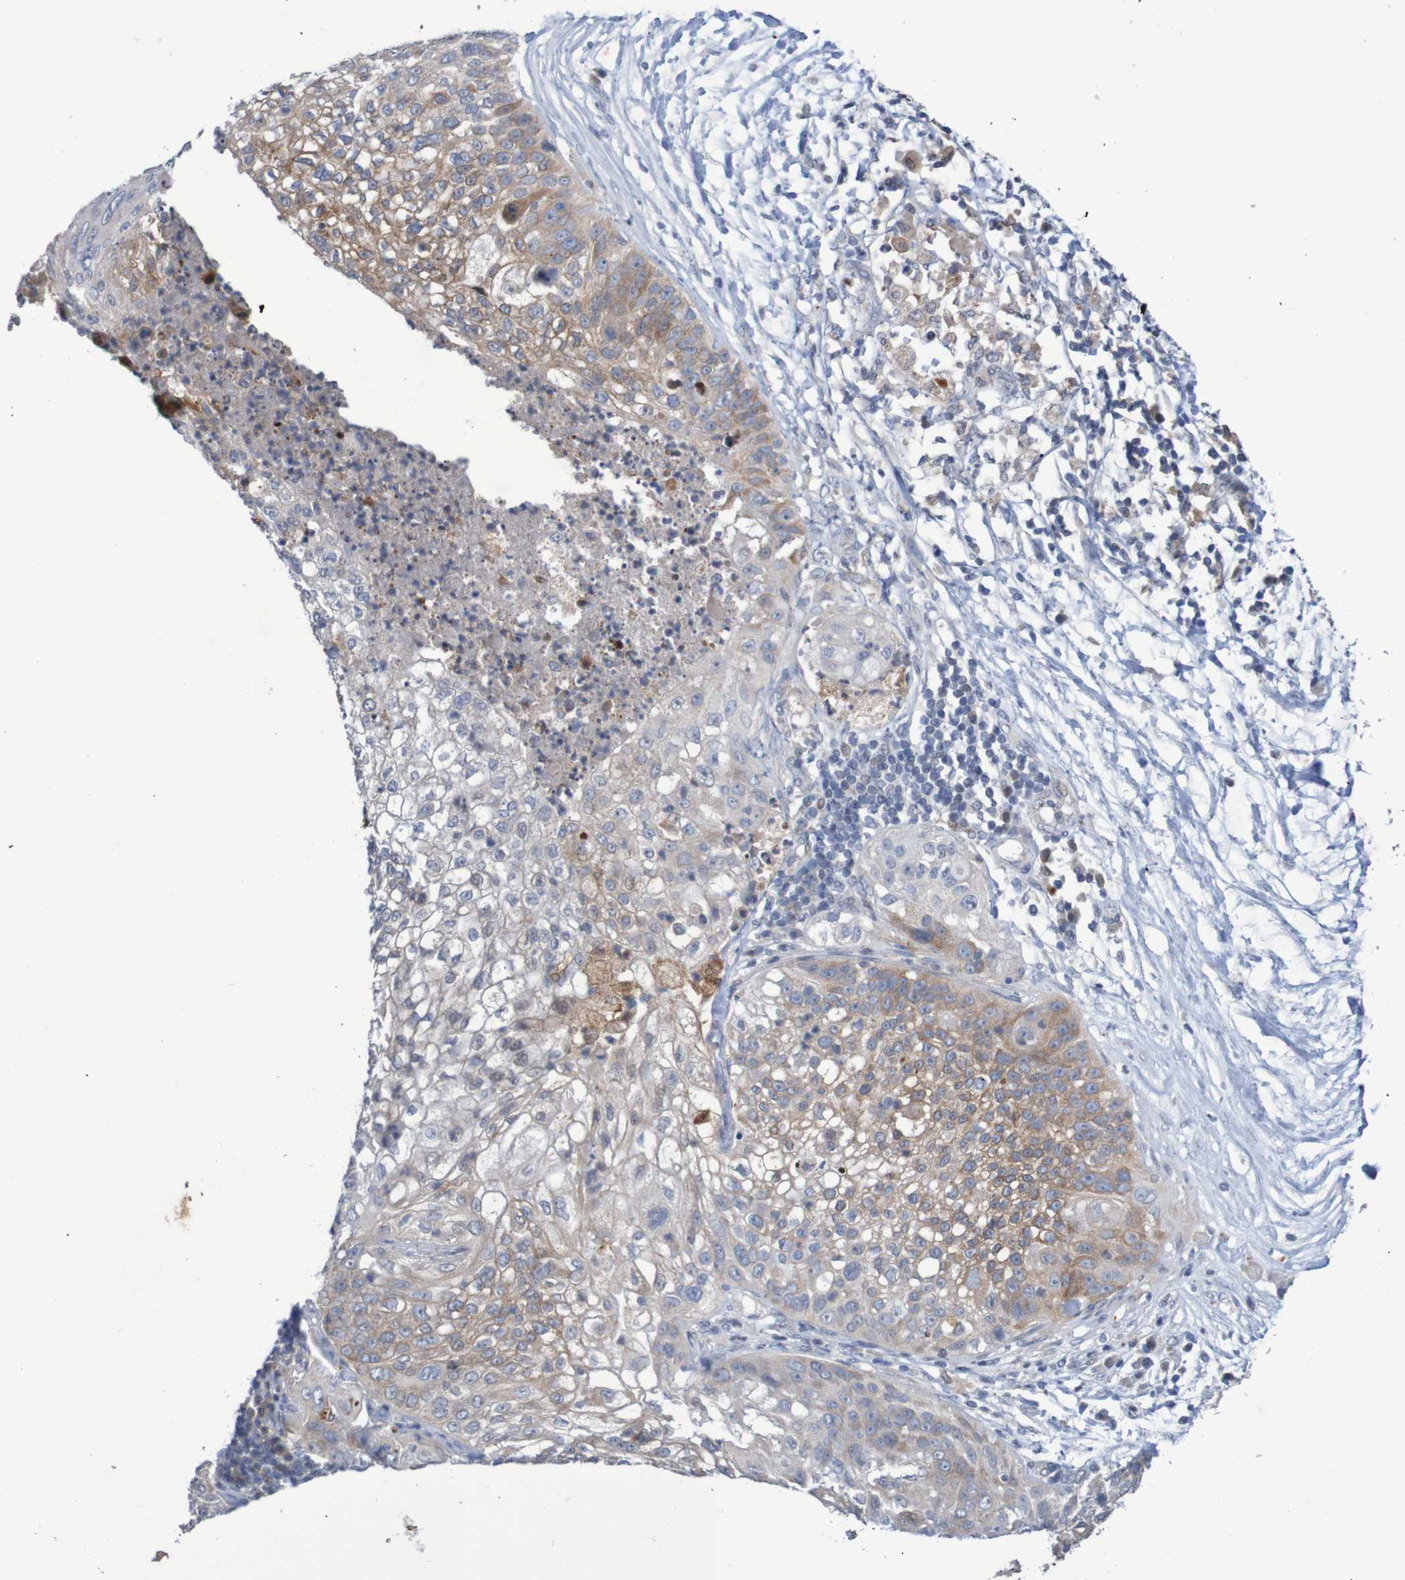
{"staining": {"intensity": "moderate", "quantity": "25%-75%", "location": "cytoplasmic/membranous"}, "tissue": "lung cancer", "cell_type": "Tumor cells", "image_type": "cancer", "snomed": [{"axis": "morphology", "description": "Inflammation, NOS"}, {"axis": "morphology", "description": "Squamous cell carcinoma, NOS"}, {"axis": "topography", "description": "Lymph node"}, {"axis": "topography", "description": "Soft tissue"}, {"axis": "topography", "description": "Lung"}], "caption": "Lung cancer was stained to show a protein in brown. There is medium levels of moderate cytoplasmic/membranous staining in about 25%-75% of tumor cells.", "gene": "FBP2", "patient": {"sex": "male", "age": 66}}